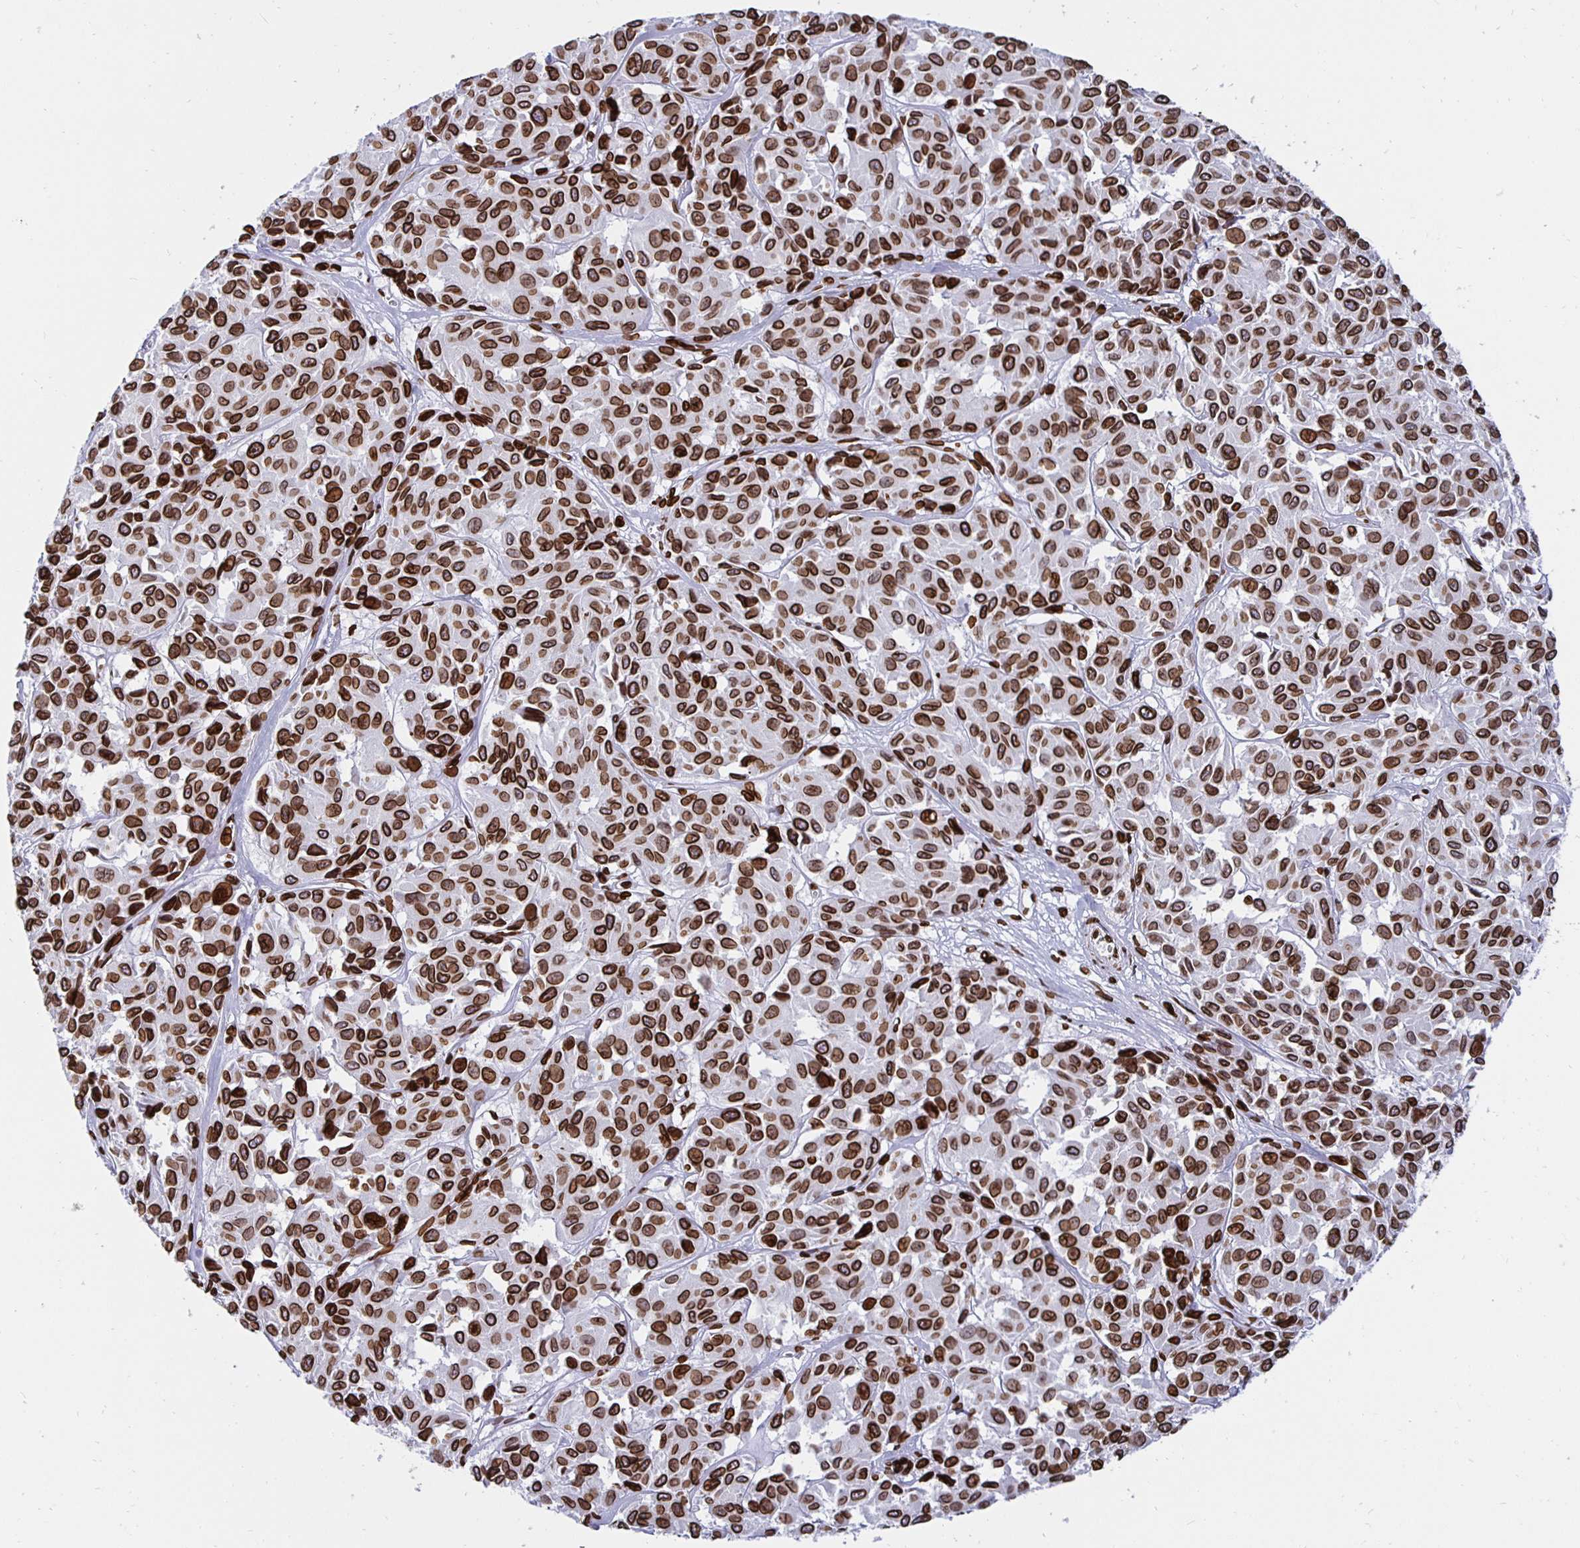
{"staining": {"intensity": "strong", "quantity": ">75%", "location": "cytoplasmic/membranous,nuclear"}, "tissue": "melanoma", "cell_type": "Tumor cells", "image_type": "cancer", "snomed": [{"axis": "morphology", "description": "Malignant melanoma, NOS"}, {"axis": "topography", "description": "Skin"}], "caption": "Malignant melanoma stained with DAB IHC displays high levels of strong cytoplasmic/membranous and nuclear staining in about >75% of tumor cells.", "gene": "LMNB1", "patient": {"sex": "female", "age": 66}}